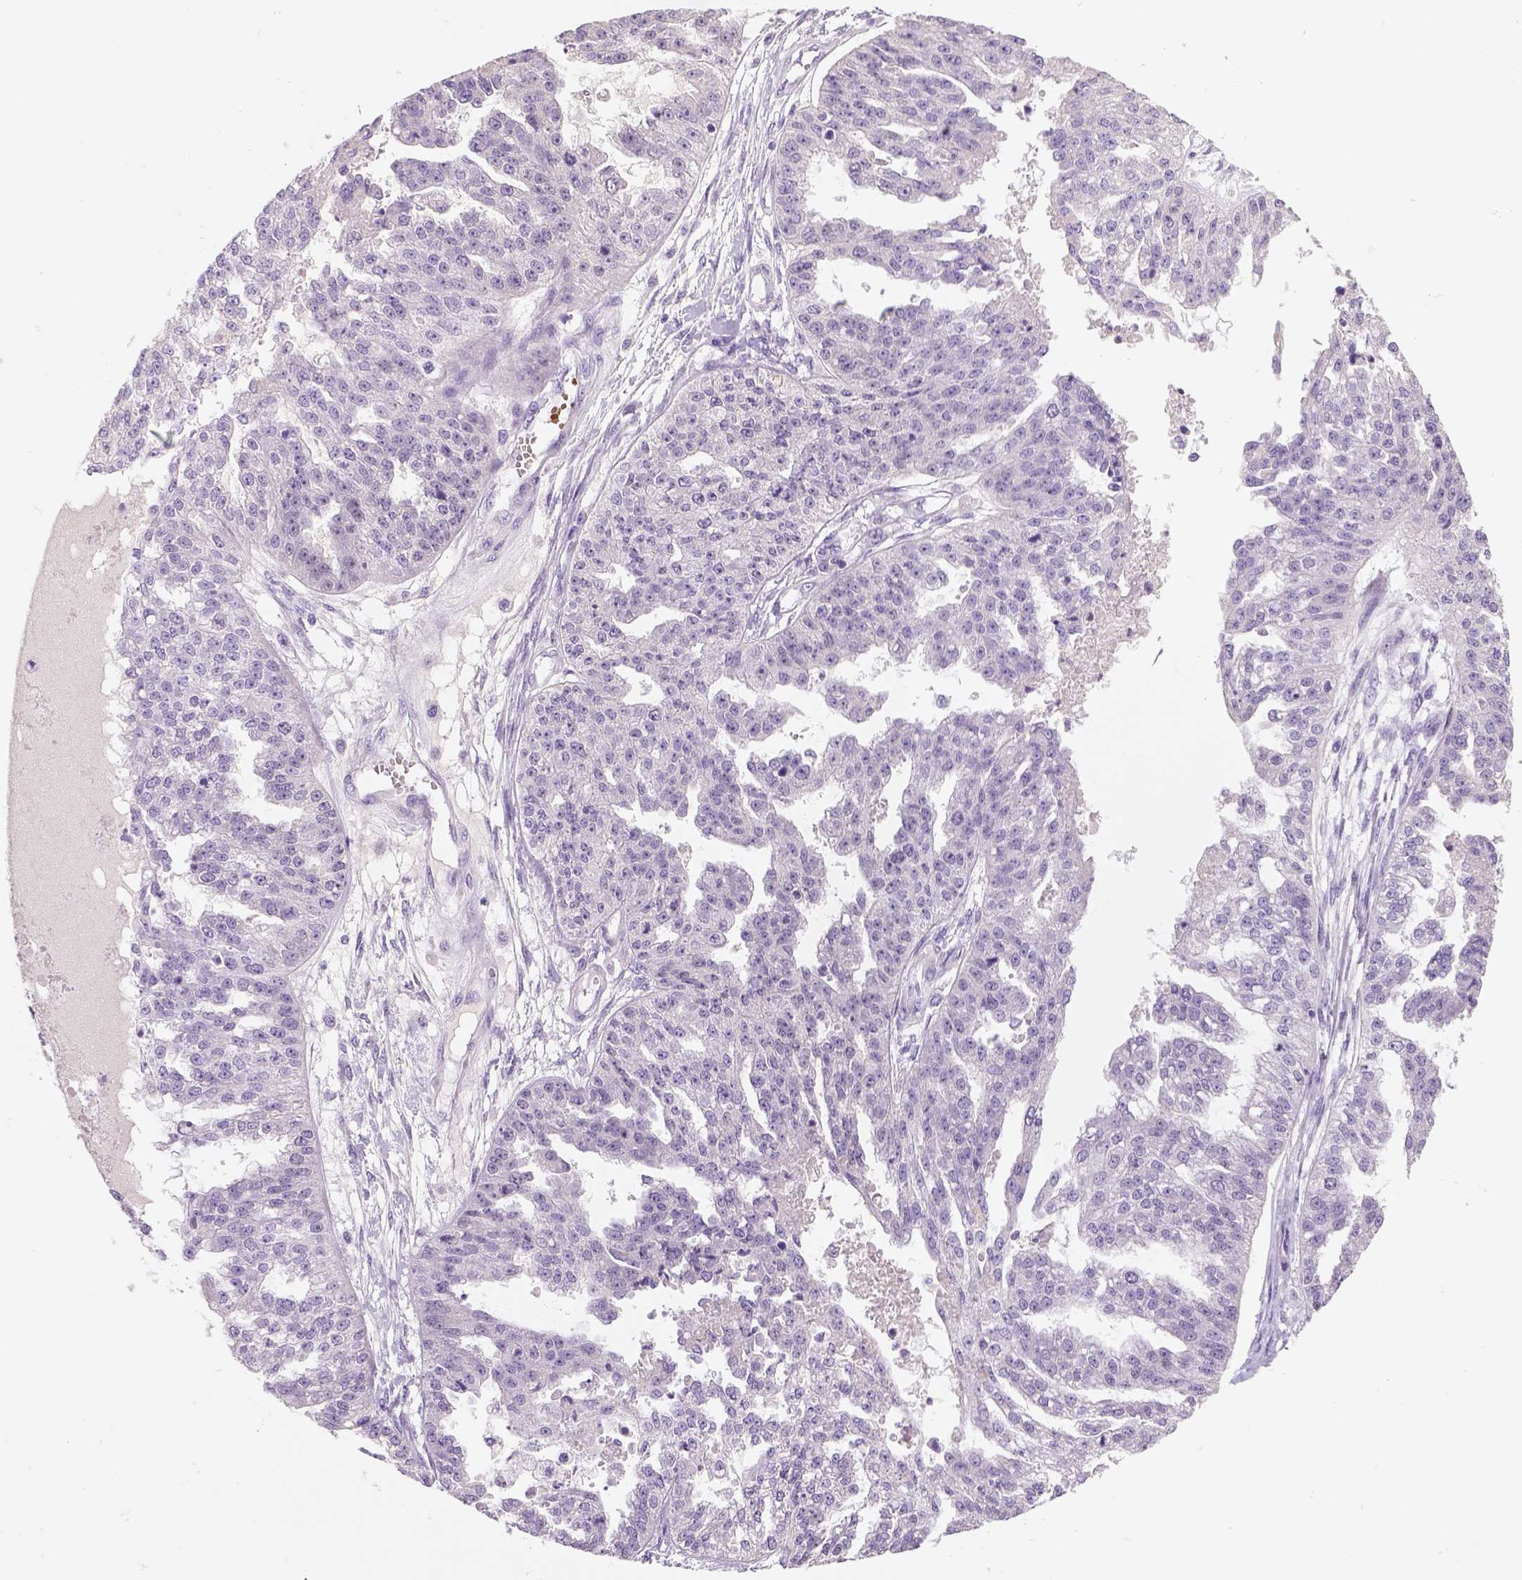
{"staining": {"intensity": "negative", "quantity": "none", "location": "none"}, "tissue": "ovarian cancer", "cell_type": "Tumor cells", "image_type": "cancer", "snomed": [{"axis": "morphology", "description": "Cystadenocarcinoma, serous, NOS"}, {"axis": "topography", "description": "Ovary"}], "caption": "Immunohistochemical staining of serous cystadenocarcinoma (ovarian) reveals no significant staining in tumor cells.", "gene": "ZMAT4", "patient": {"sex": "female", "age": 58}}